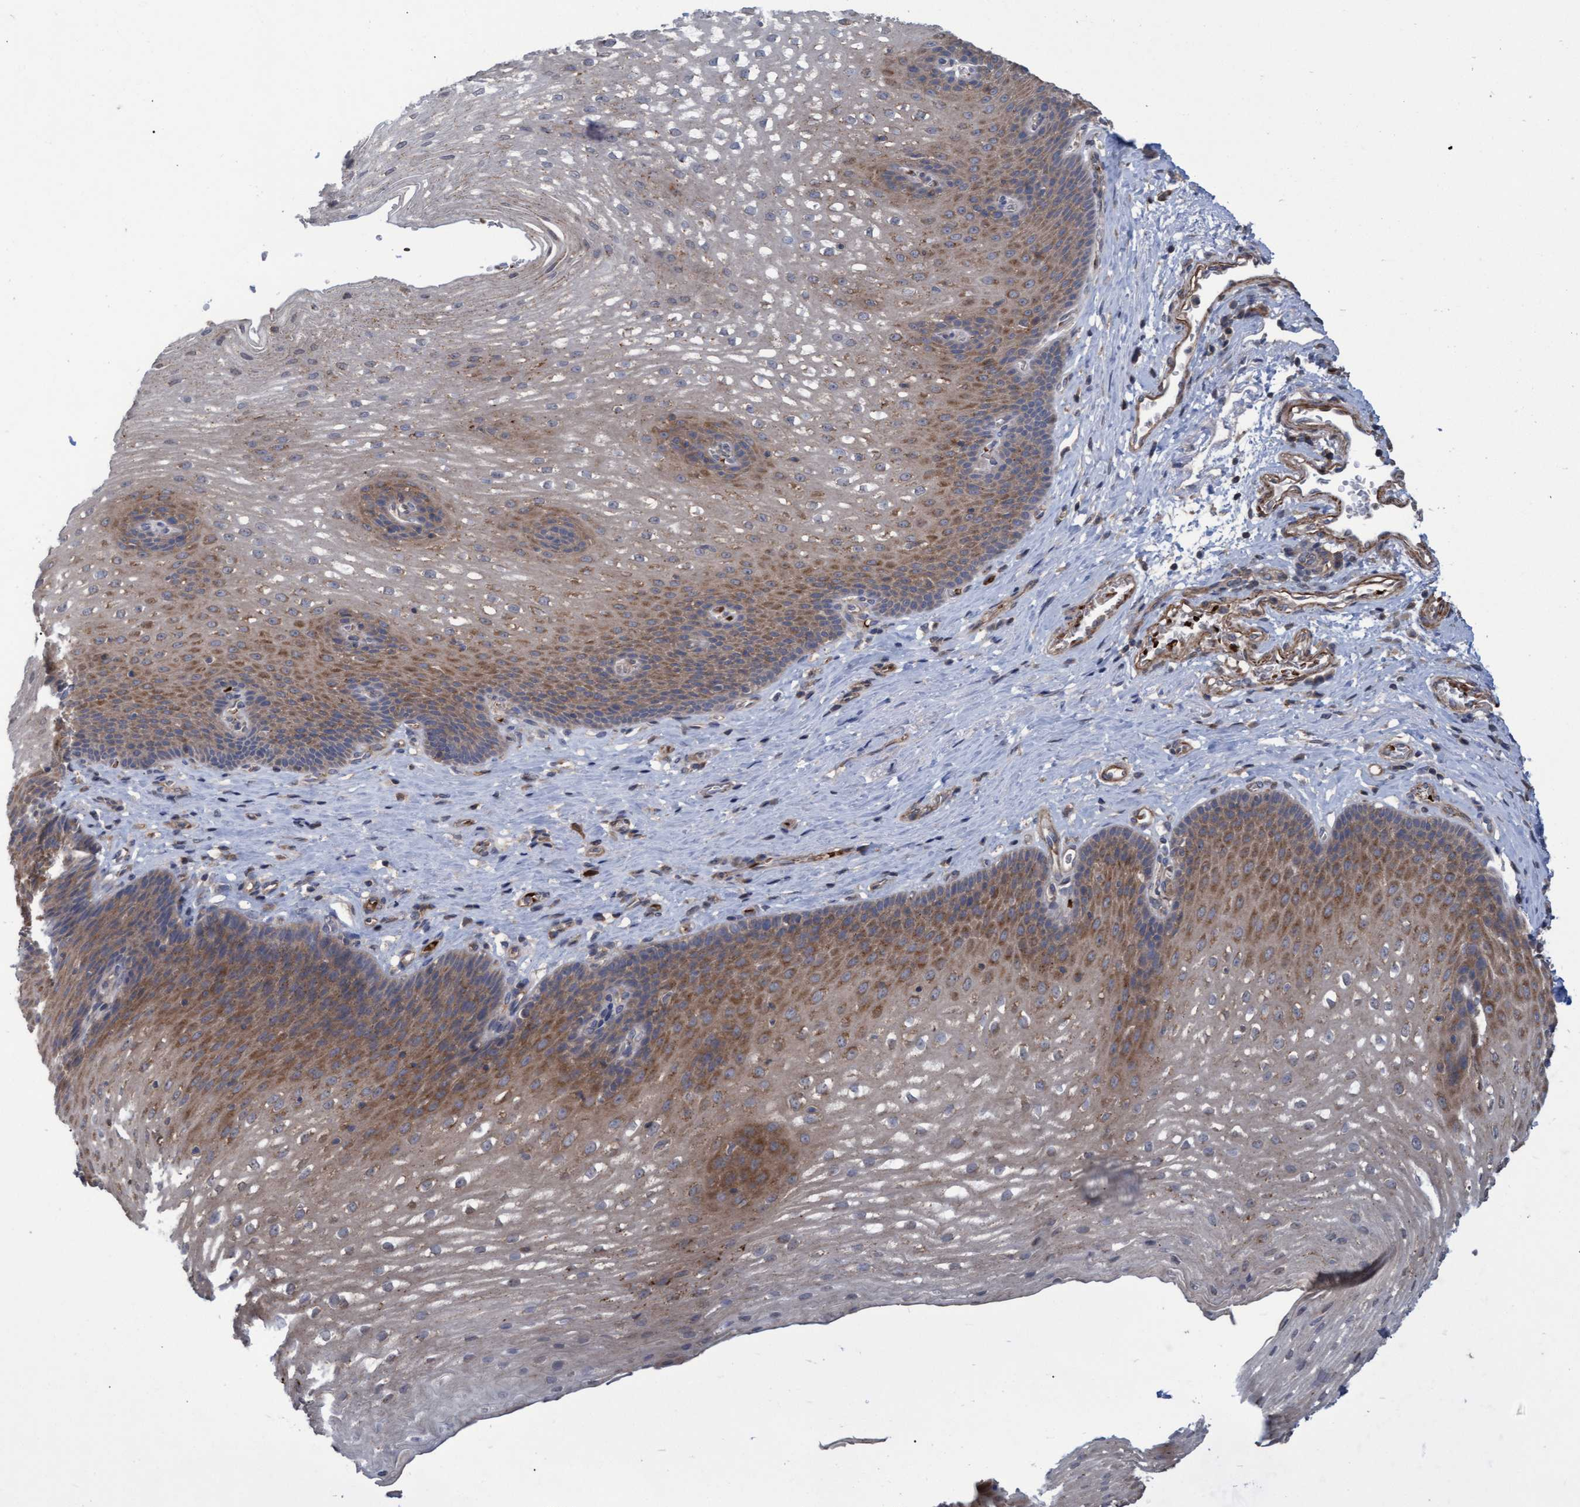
{"staining": {"intensity": "moderate", "quantity": ">75%", "location": "cytoplasmic/membranous"}, "tissue": "esophagus", "cell_type": "Squamous epithelial cells", "image_type": "normal", "snomed": [{"axis": "morphology", "description": "Normal tissue, NOS"}, {"axis": "topography", "description": "Esophagus"}], "caption": "Squamous epithelial cells show moderate cytoplasmic/membranous staining in about >75% of cells in benign esophagus. The protein of interest is shown in brown color, while the nuclei are stained blue.", "gene": "NAA15", "patient": {"sex": "male", "age": 48}}